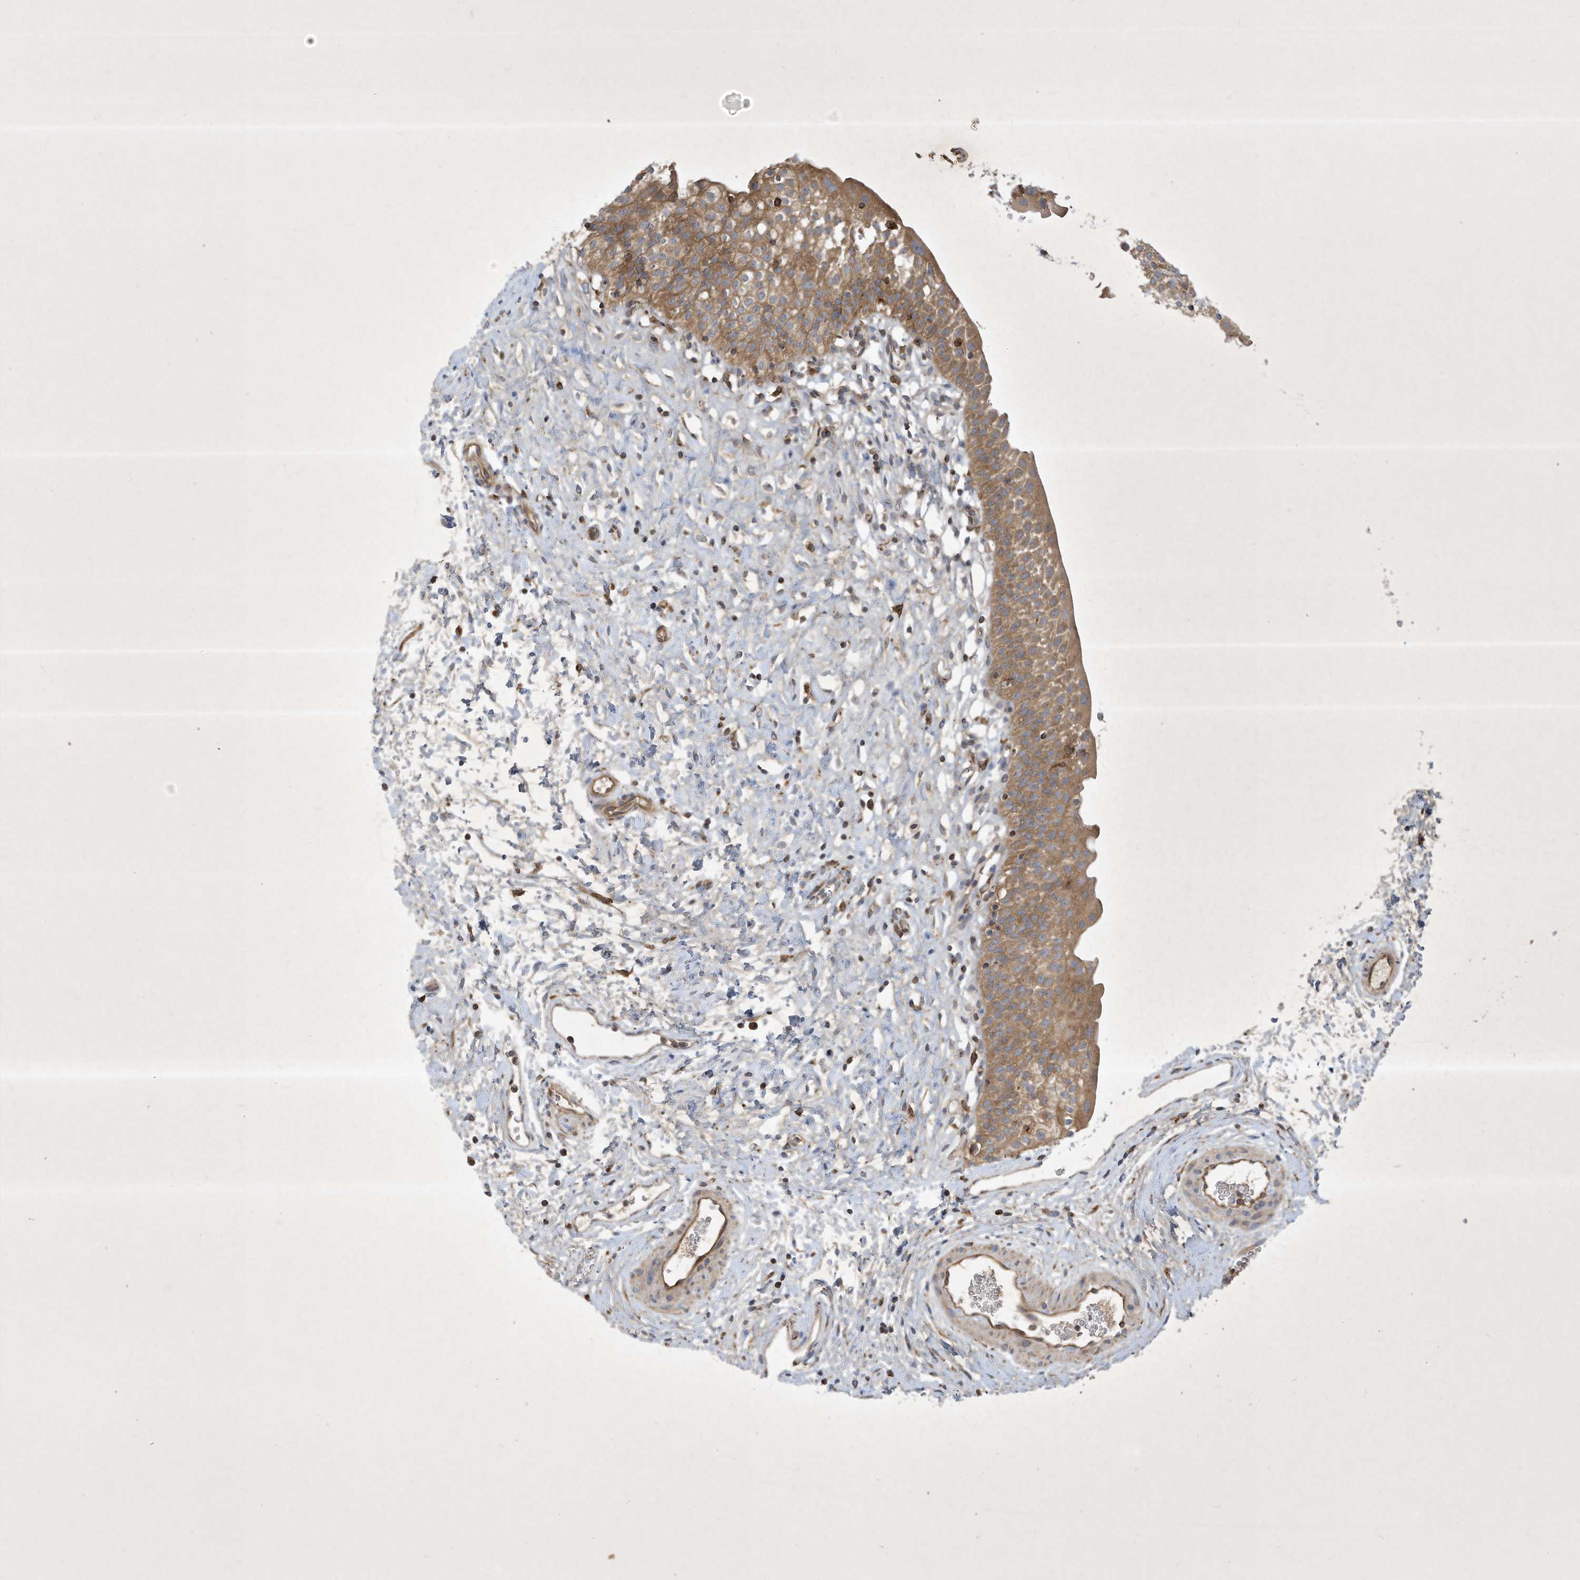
{"staining": {"intensity": "moderate", "quantity": ">75%", "location": "cytoplasmic/membranous"}, "tissue": "urinary bladder", "cell_type": "Urothelial cells", "image_type": "normal", "snomed": [{"axis": "morphology", "description": "Normal tissue, NOS"}, {"axis": "topography", "description": "Urinary bladder"}], "caption": "Immunohistochemistry (IHC) image of unremarkable human urinary bladder stained for a protein (brown), which demonstrates medium levels of moderate cytoplasmic/membranous expression in approximately >75% of urothelial cells.", "gene": "SYNJ2", "patient": {"sex": "male", "age": 51}}